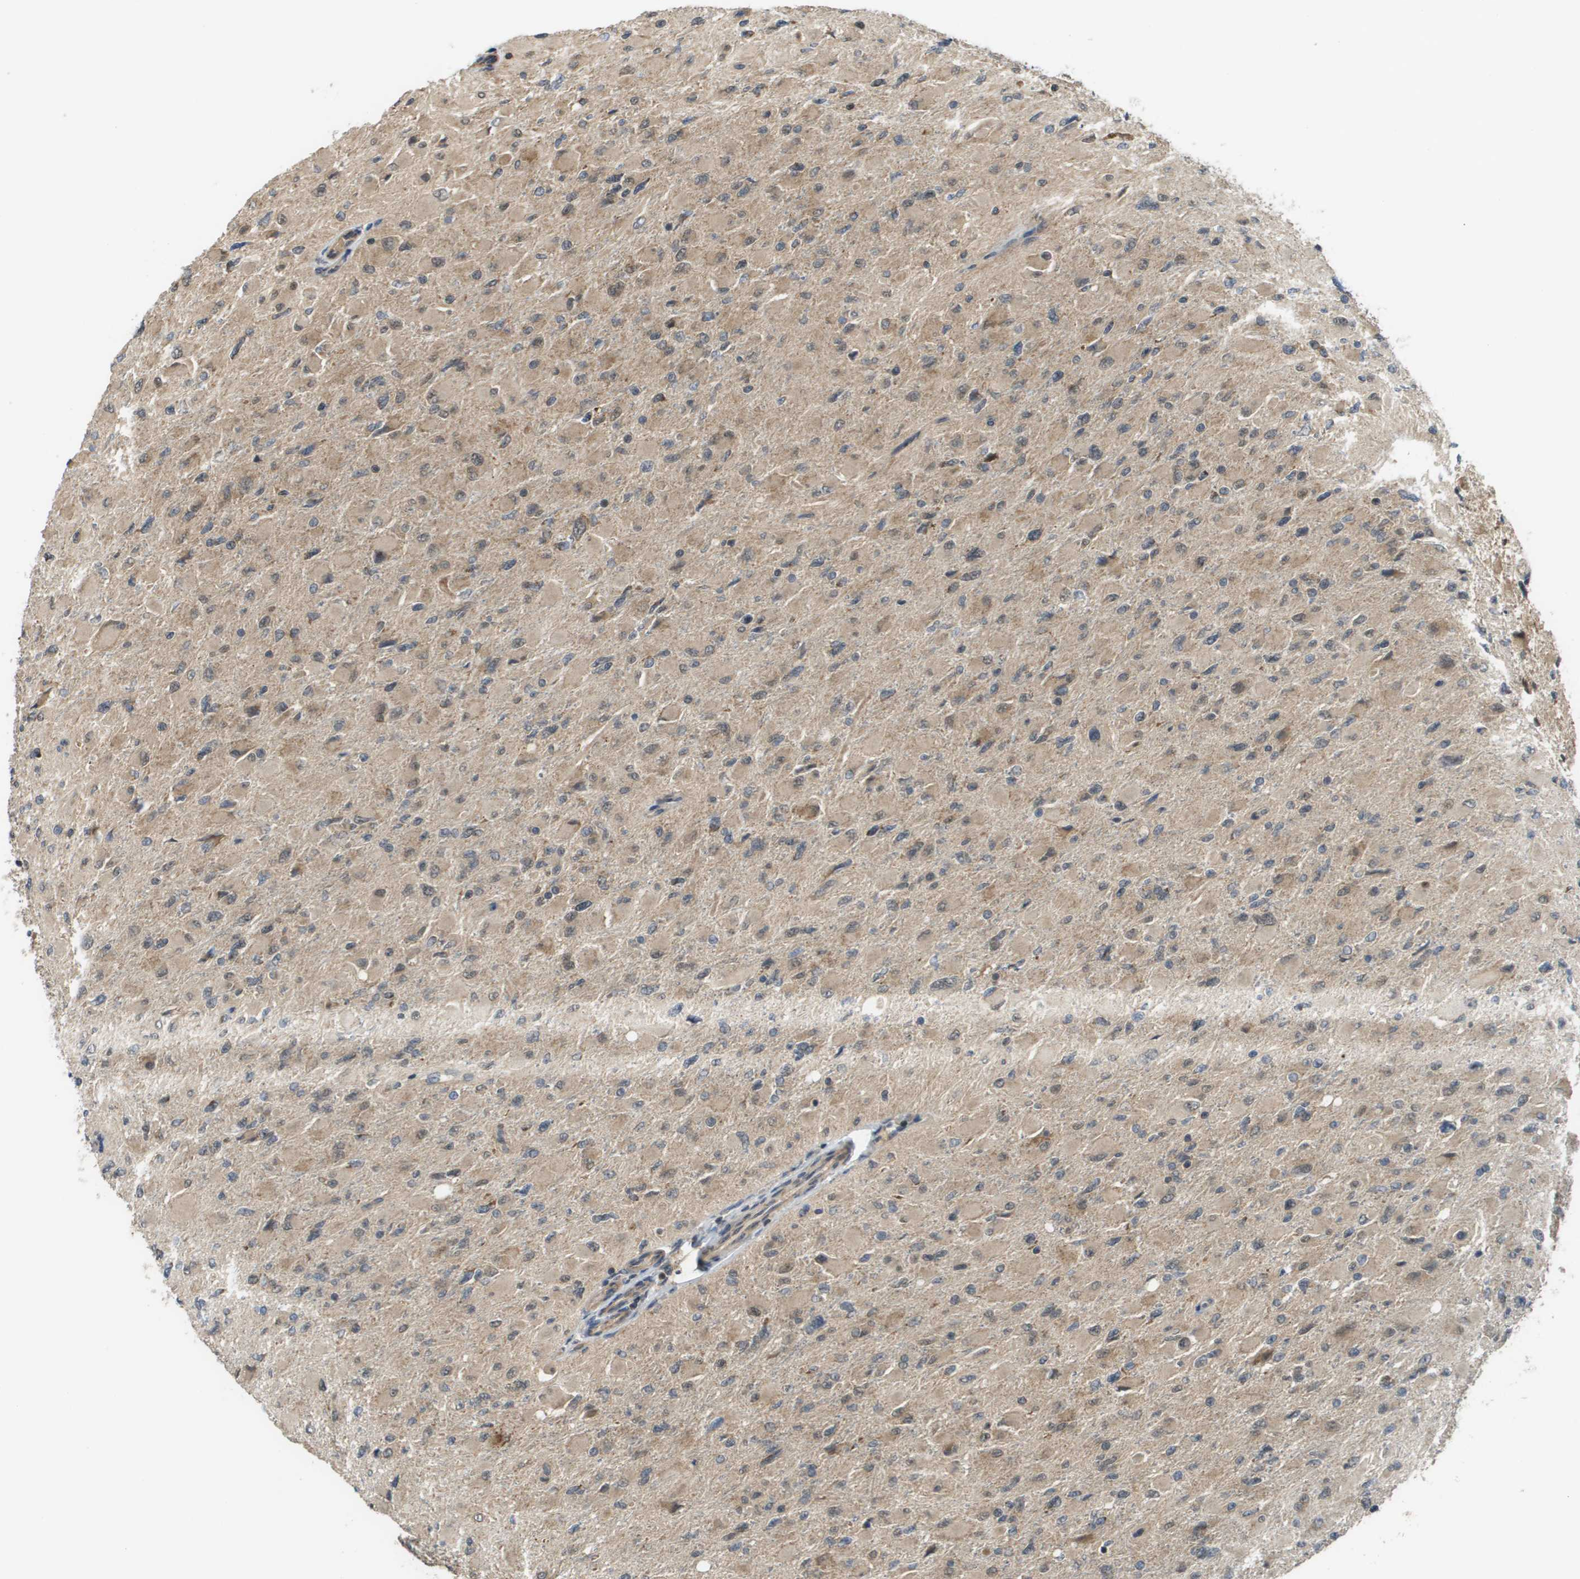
{"staining": {"intensity": "weak", "quantity": "25%-75%", "location": "cytoplasmic/membranous"}, "tissue": "glioma", "cell_type": "Tumor cells", "image_type": "cancer", "snomed": [{"axis": "morphology", "description": "Glioma, malignant, High grade"}, {"axis": "topography", "description": "Cerebral cortex"}], "caption": "About 25%-75% of tumor cells in glioma exhibit weak cytoplasmic/membranous protein staining as visualized by brown immunohistochemical staining.", "gene": "RBM38", "patient": {"sex": "female", "age": 36}}